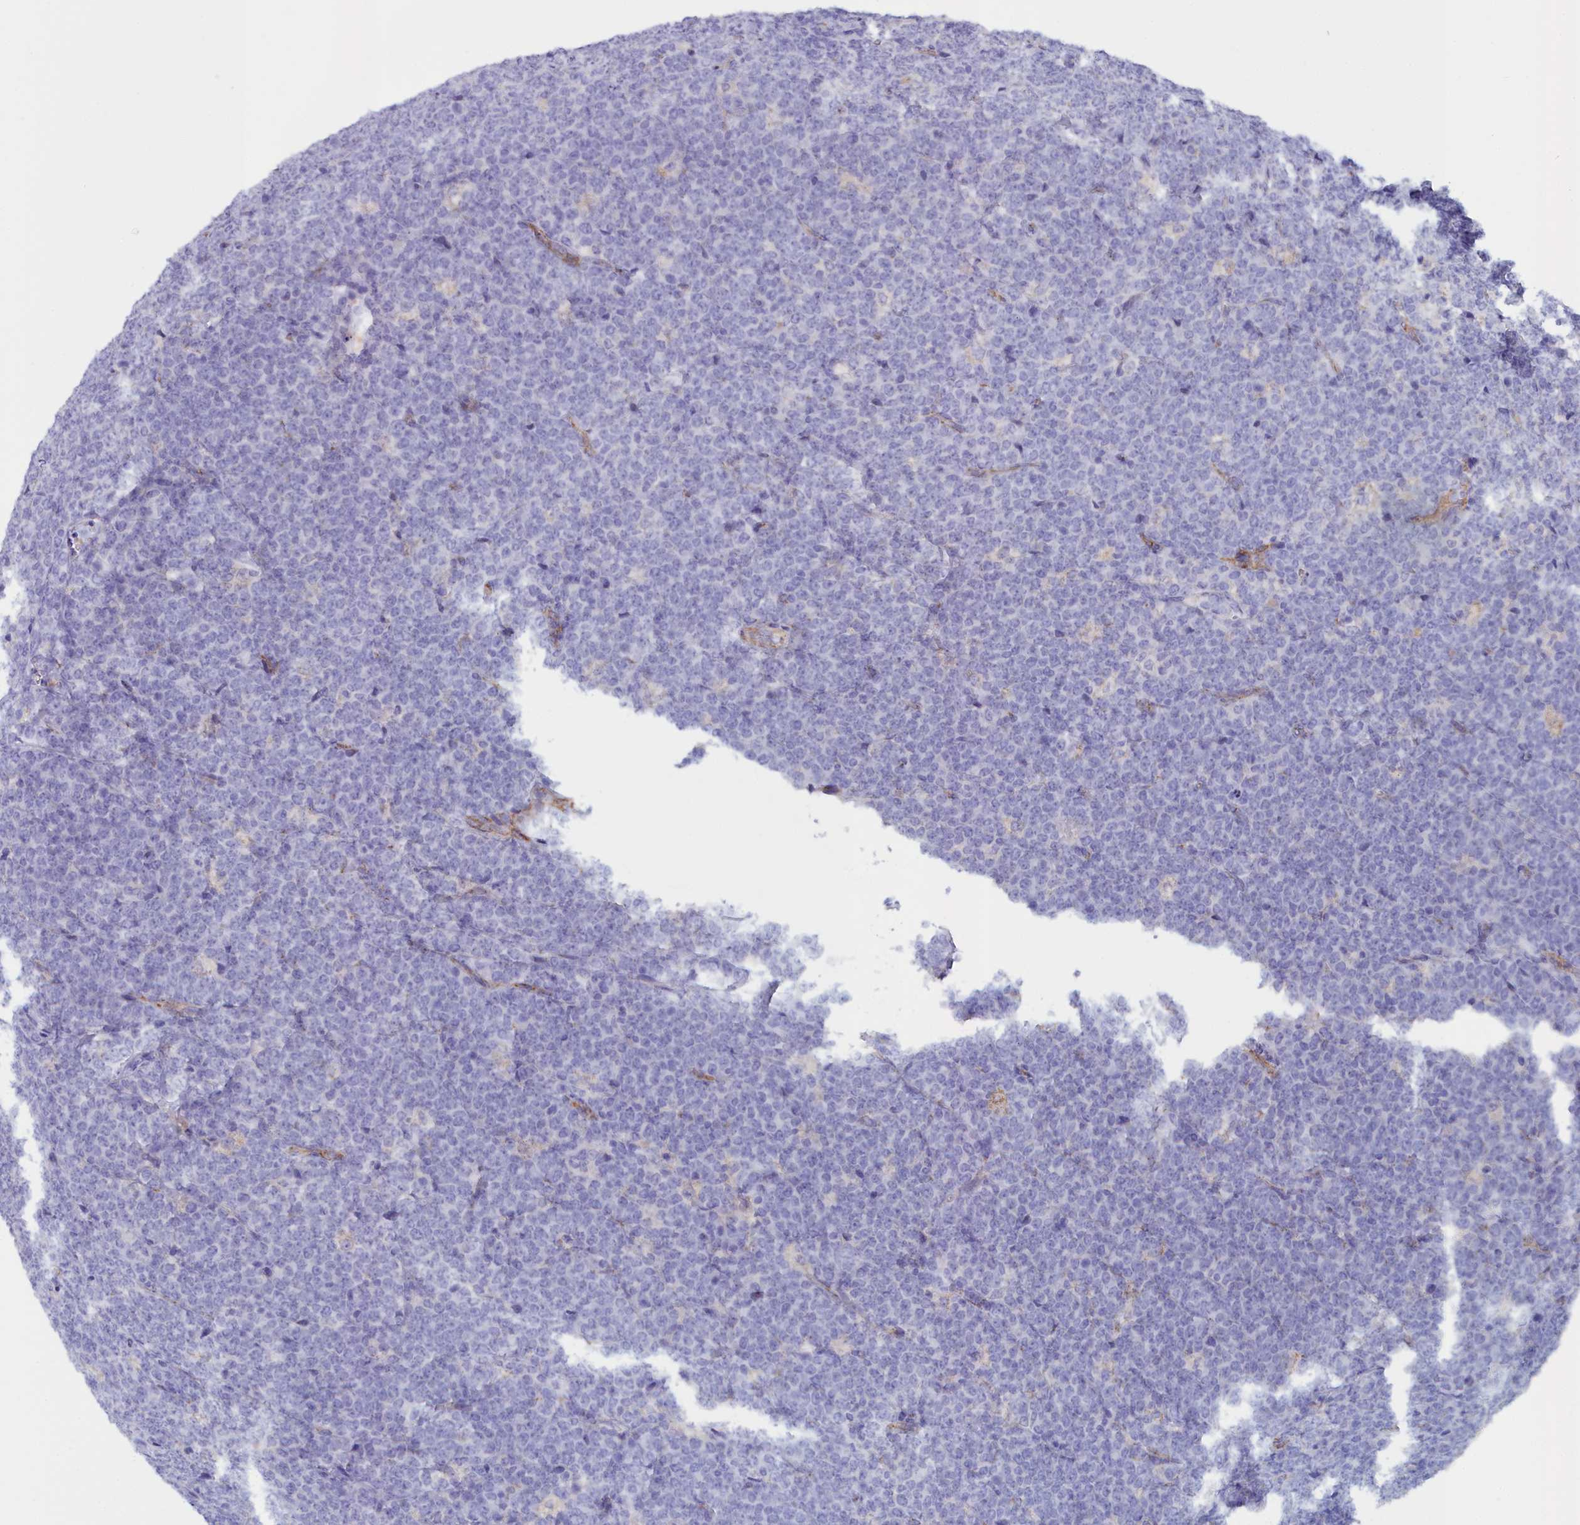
{"staining": {"intensity": "negative", "quantity": "none", "location": "none"}, "tissue": "lymphoma", "cell_type": "Tumor cells", "image_type": "cancer", "snomed": [{"axis": "morphology", "description": "Malignant lymphoma, non-Hodgkin's type, High grade"}, {"axis": "topography", "description": "Small intestine"}], "caption": "High magnification brightfield microscopy of lymphoma stained with DAB (3,3'-diaminobenzidine) (brown) and counterstained with hematoxylin (blue): tumor cells show no significant expression. (DAB IHC visualized using brightfield microscopy, high magnification).", "gene": "SLC49A3", "patient": {"sex": "male", "age": 8}}